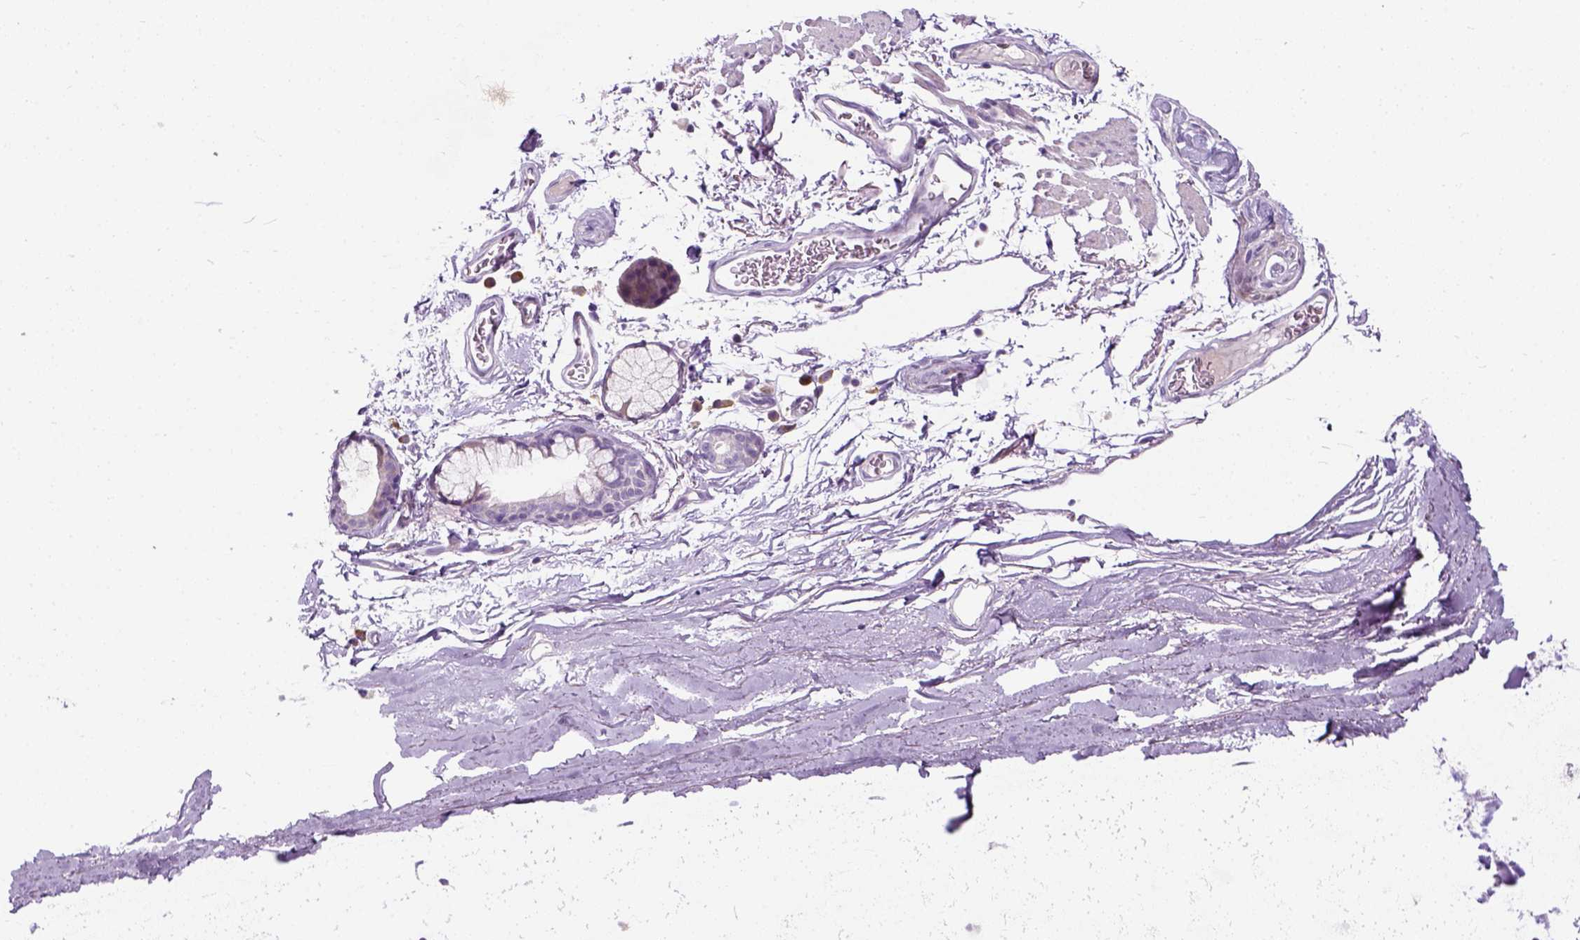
{"staining": {"intensity": "negative", "quantity": "none", "location": "none"}, "tissue": "soft tissue", "cell_type": "Fibroblasts", "image_type": "normal", "snomed": [{"axis": "morphology", "description": "Normal tissue, NOS"}, {"axis": "topography", "description": "Cartilage tissue"}, {"axis": "topography", "description": "Bronchus"}], "caption": "Fibroblasts show no significant protein staining in unremarkable soft tissue. (Stains: DAB (3,3'-diaminobenzidine) immunohistochemistry (IHC) with hematoxylin counter stain, Microscopy: brightfield microscopy at high magnification).", "gene": "TRIM72", "patient": {"sex": "female", "age": 79}}